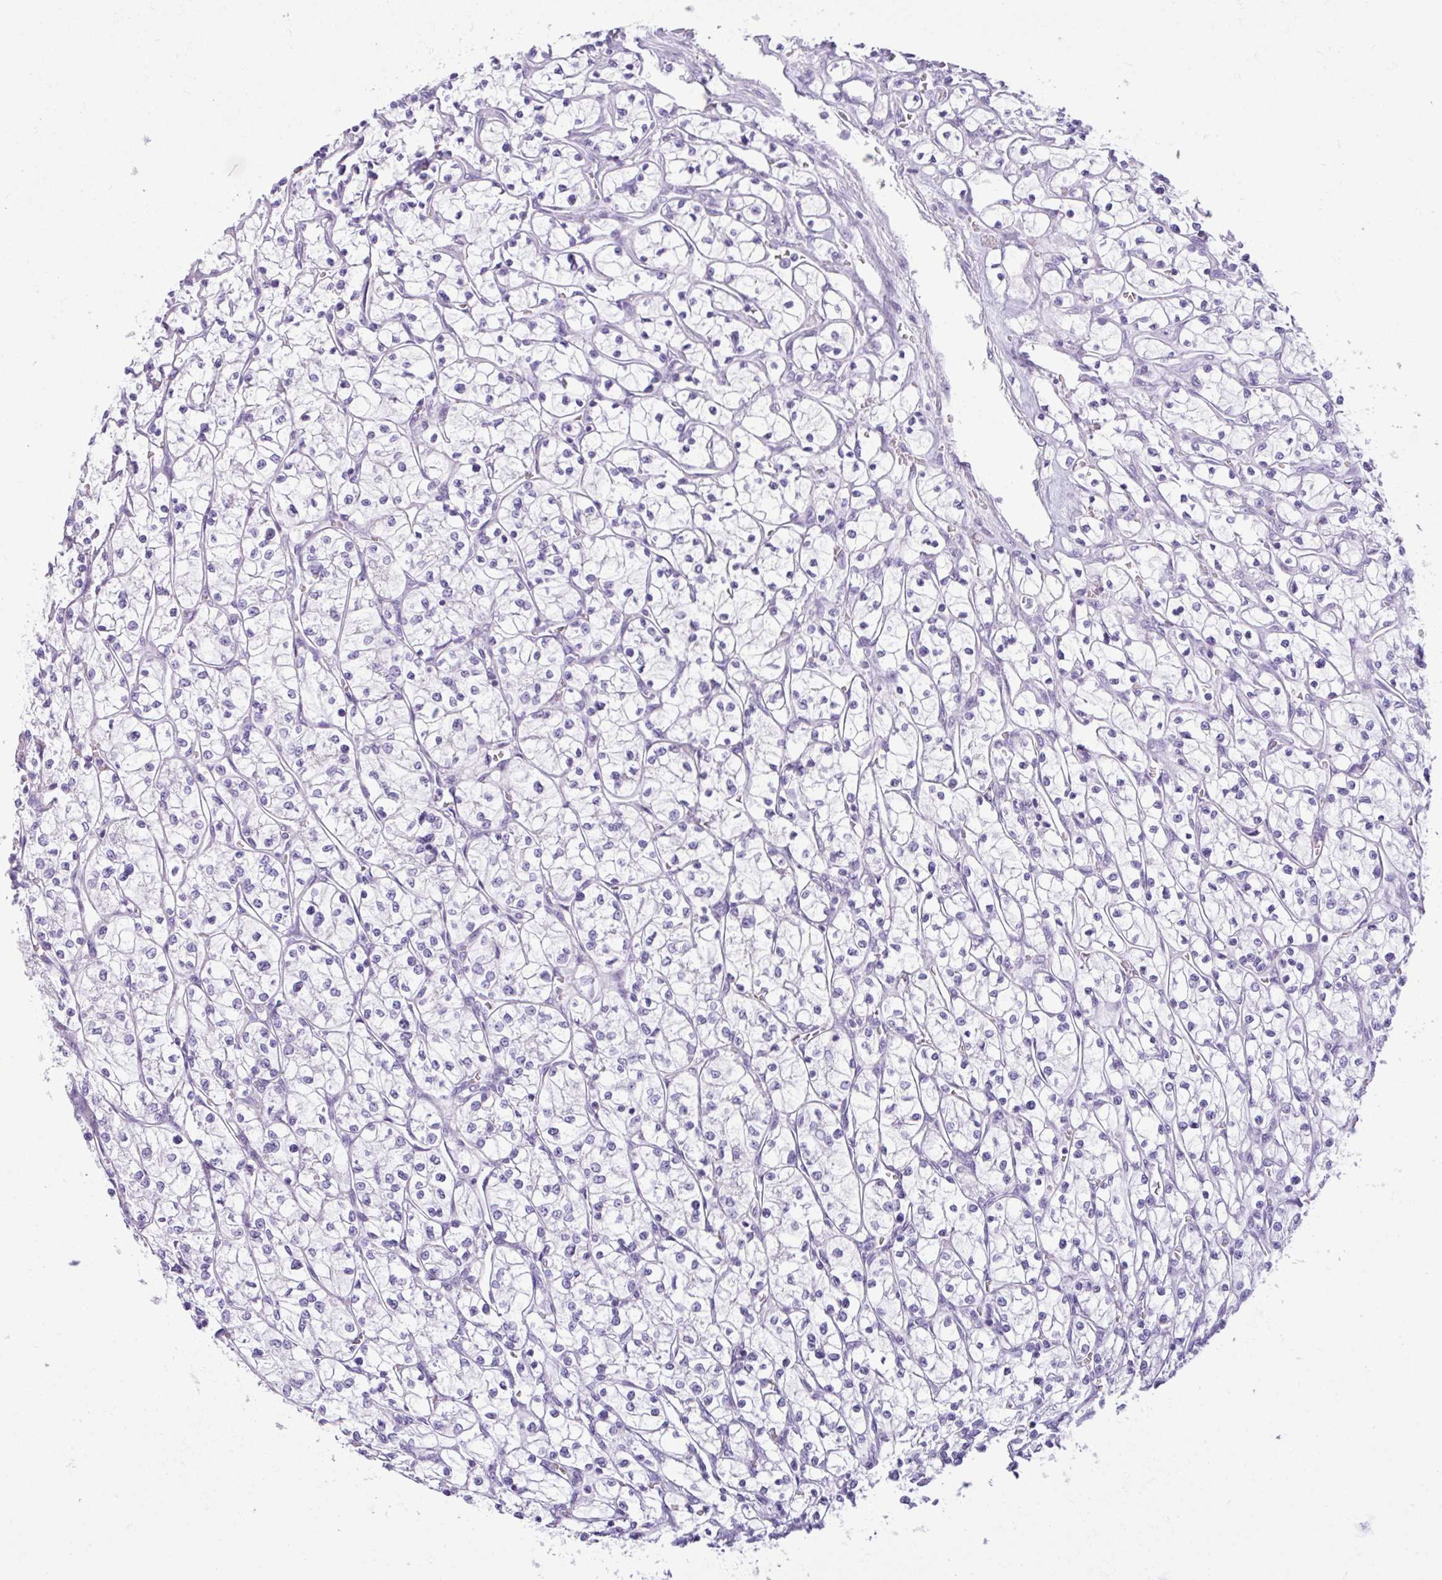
{"staining": {"intensity": "negative", "quantity": "none", "location": "none"}, "tissue": "renal cancer", "cell_type": "Tumor cells", "image_type": "cancer", "snomed": [{"axis": "morphology", "description": "Adenocarcinoma, NOS"}, {"axis": "topography", "description": "Kidney"}], "caption": "This is a image of IHC staining of renal cancer, which shows no staining in tumor cells. The staining is performed using DAB (3,3'-diaminobenzidine) brown chromogen with nuclei counter-stained in using hematoxylin.", "gene": "CTSE", "patient": {"sex": "female", "age": 64}}